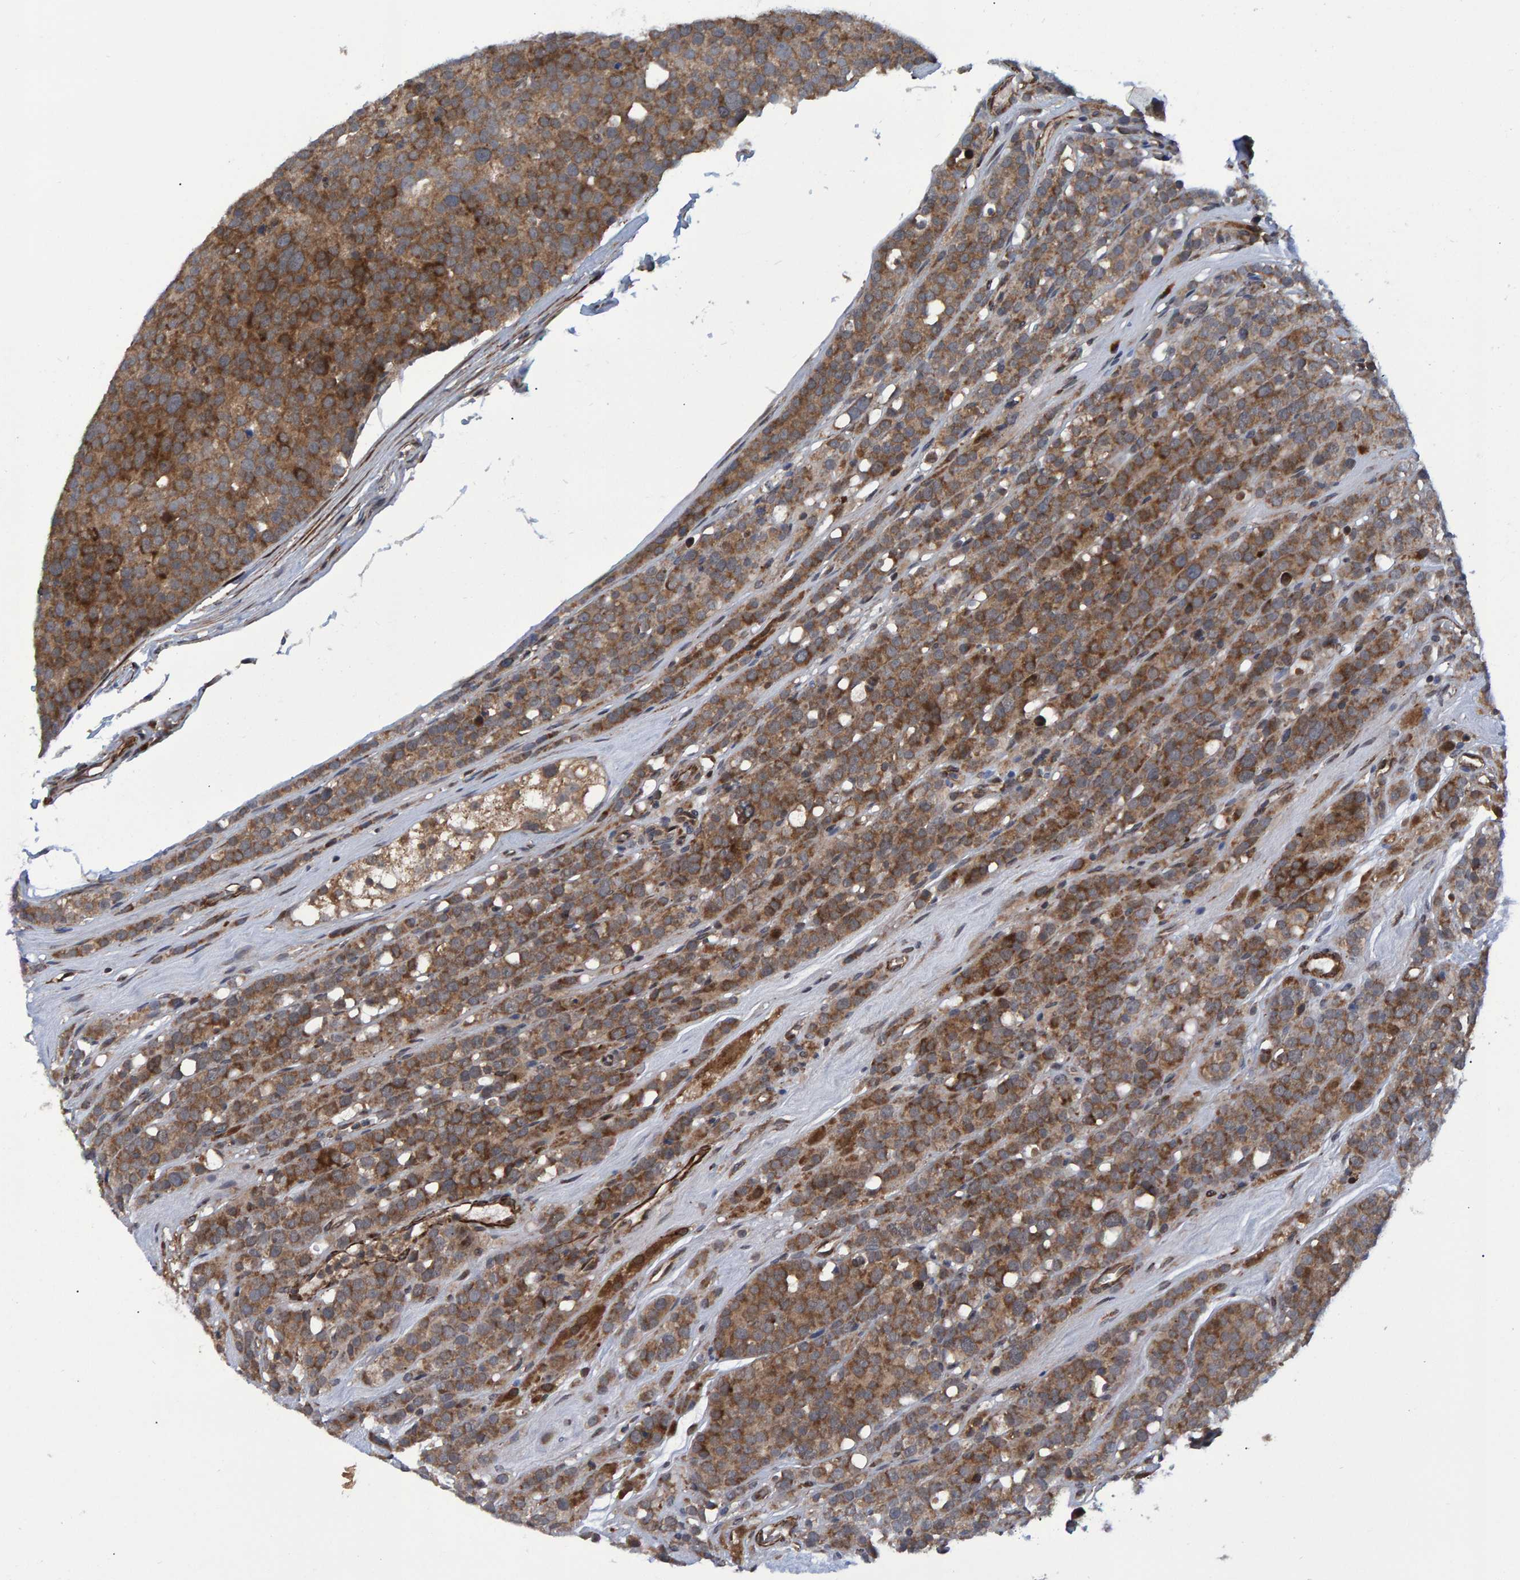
{"staining": {"intensity": "moderate", "quantity": ">75%", "location": "cytoplasmic/membranous"}, "tissue": "testis cancer", "cell_type": "Tumor cells", "image_type": "cancer", "snomed": [{"axis": "morphology", "description": "Seminoma, NOS"}, {"axis": "topography", "description": "Testis"}], "caption": "Immunohistochemistry micrograph of testis seminoma stained for a protein (brown), which shows medium levels of moderate cytoplasmic/membranous positivity in about >75% of tumor cells.", "gene": "ATP6V1H", "patient": {"sex": "male", "age": 71}}